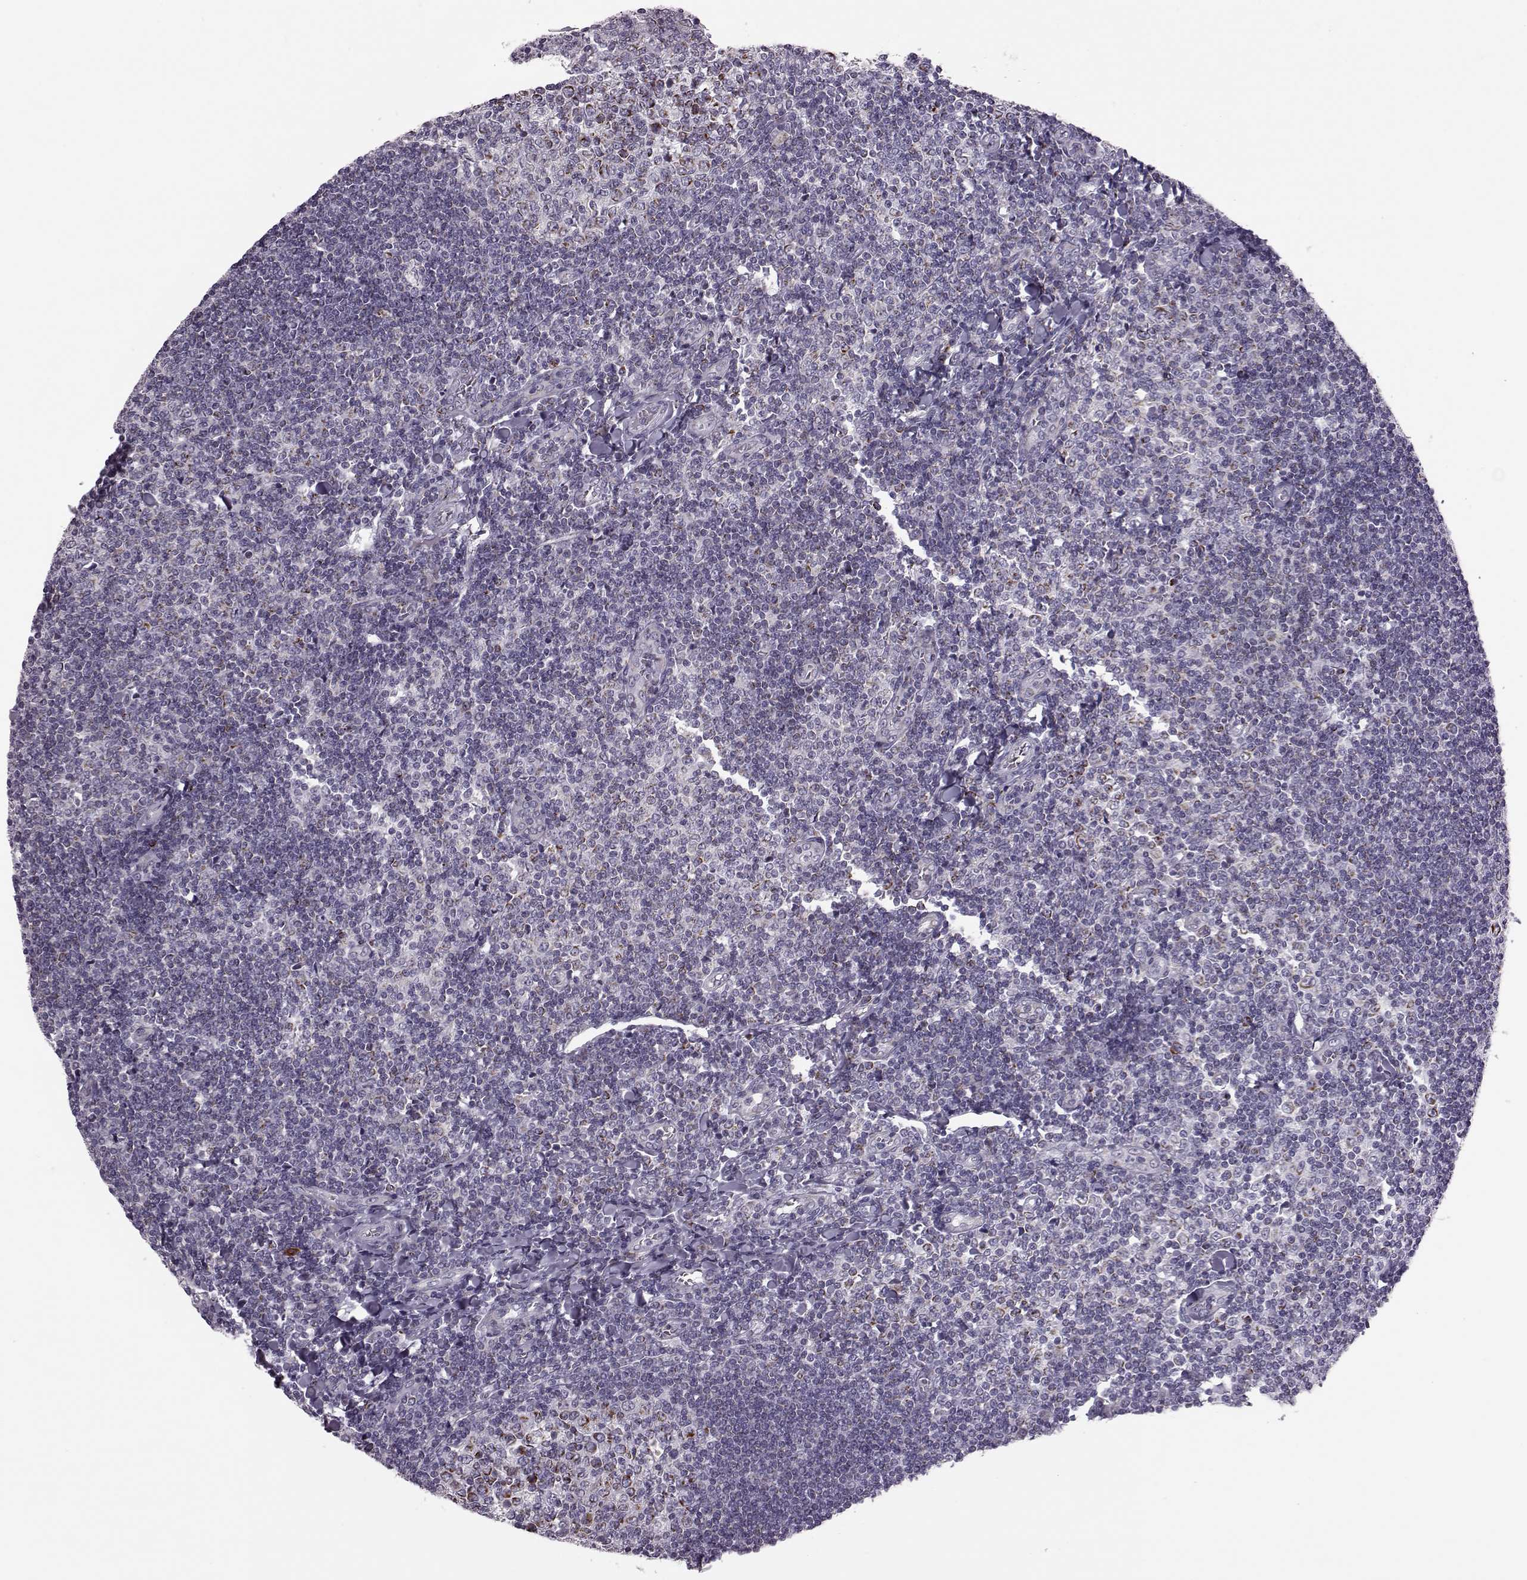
{"staining": {"intensity": "strong", "quantity": "<25%", "location": "cytoplasmic/membranous"}, "tissue": "tonsil", "cell_type": "Germinal center cells", "image_type": "normal", "snomed": [{"axis": "morphology", "description": "Normal tissue, NOS"}, {"axis": "topography", "description": "Tonsil"}], "caption": "Immunohistochemistry (IHC) of unremarkable human tonsil displays medium levels of strong cytoplasmic/membranous positivity in about <25% of germinal center cells. The staining was performed using DAB to visualize the protein expression in brown, while the nuclei were stained in blue with hematoxylin (Magnification: 20x).", "gene": "RIMS2", "patient": {"sex": "female", "age": 12}}